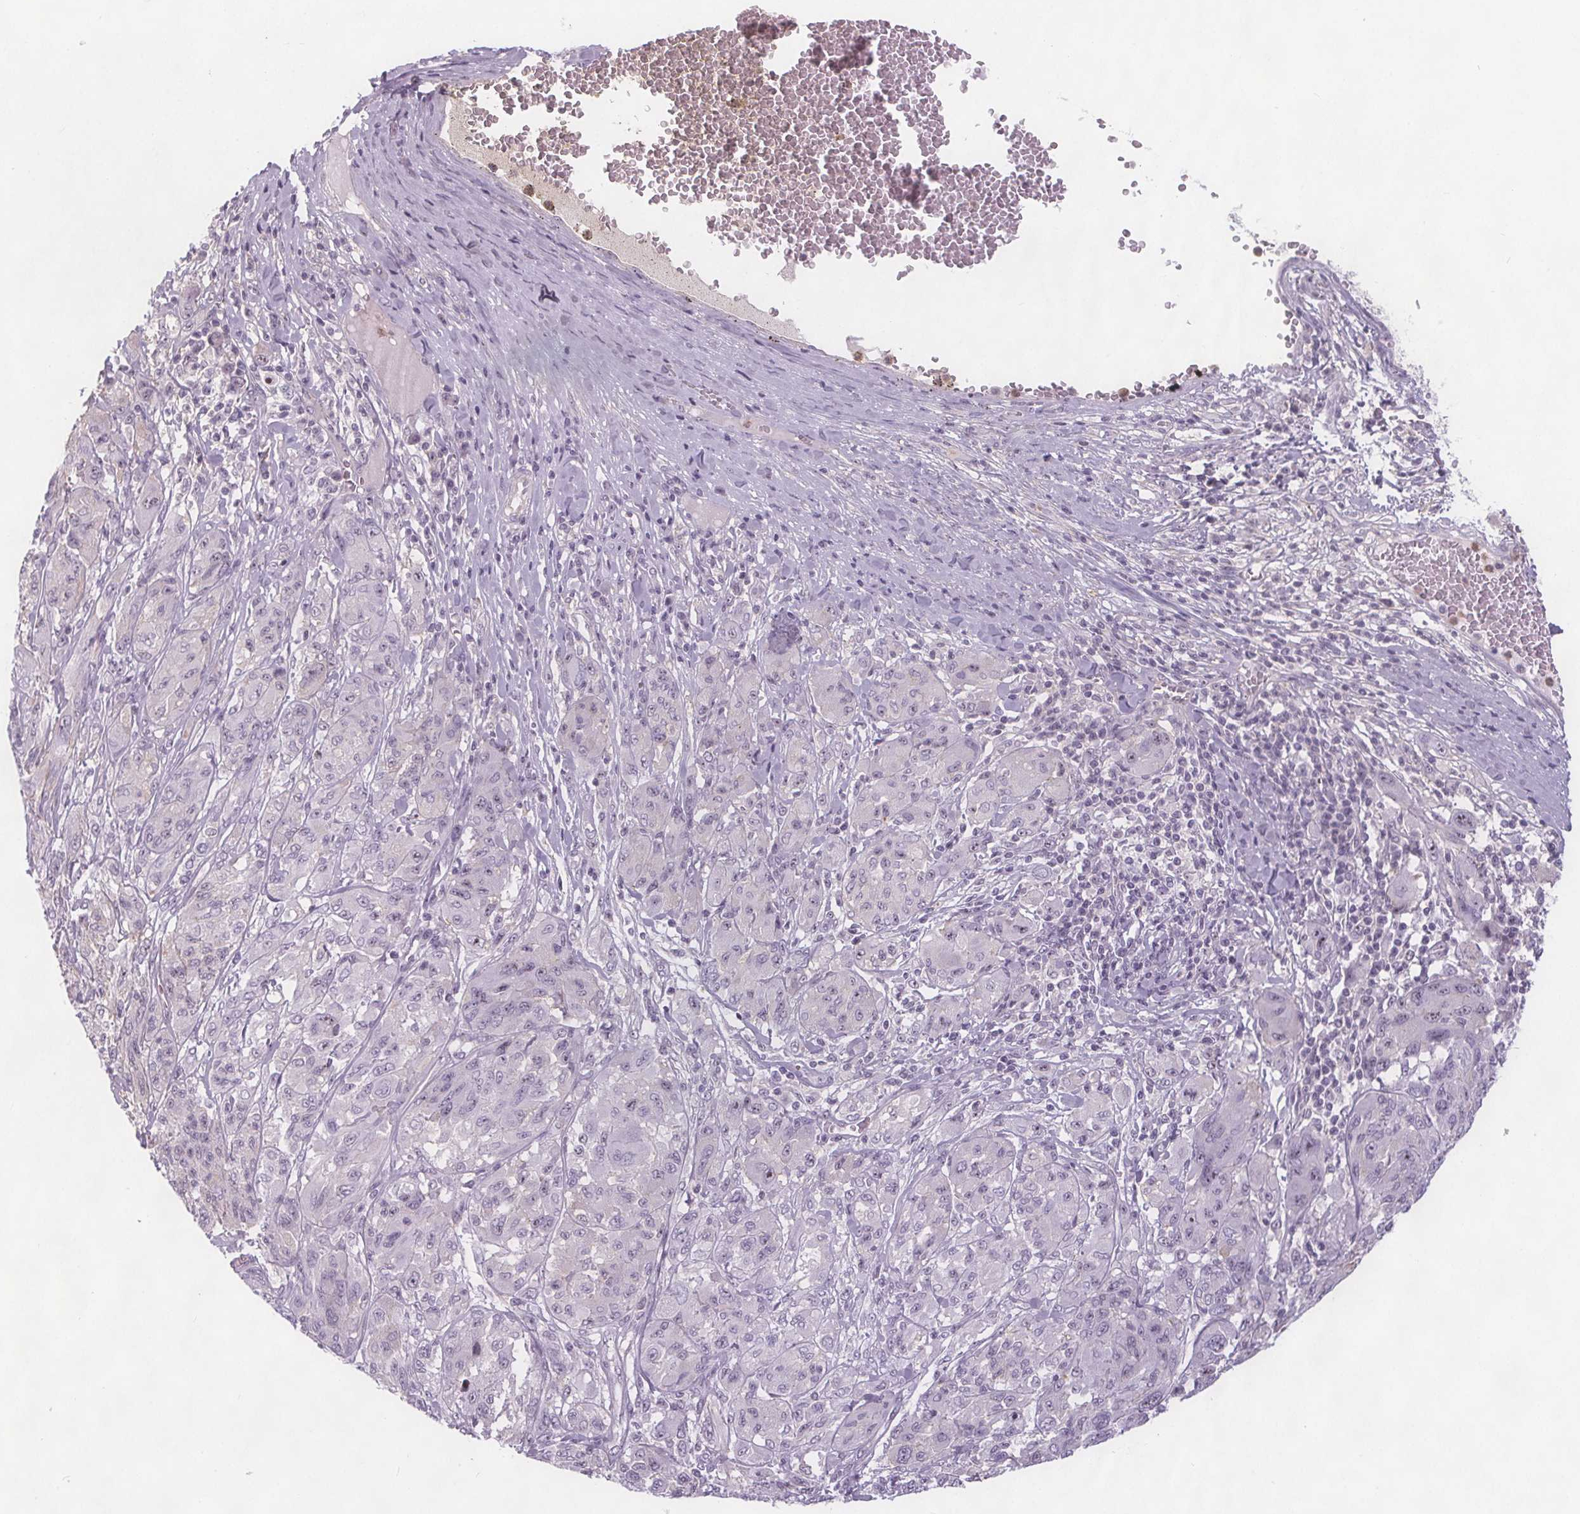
{"staining": {"intensity": "negative", "quantity": "none", "location": "none"}, "tissue": "melanoma", "cell_type": "Tumor cells", "image_type": "cancer", "snomed": [{"axis": "morphology", "description": "Malignant melanoma, NOS"}, {"axis": "topography", "description": "Skin"}], "caption": "Protein analysis of melanoma demonstrates no significant expression in tumor cells.", "gene": "NOLC1", "patient": {"sex": "female", "age": 91}}